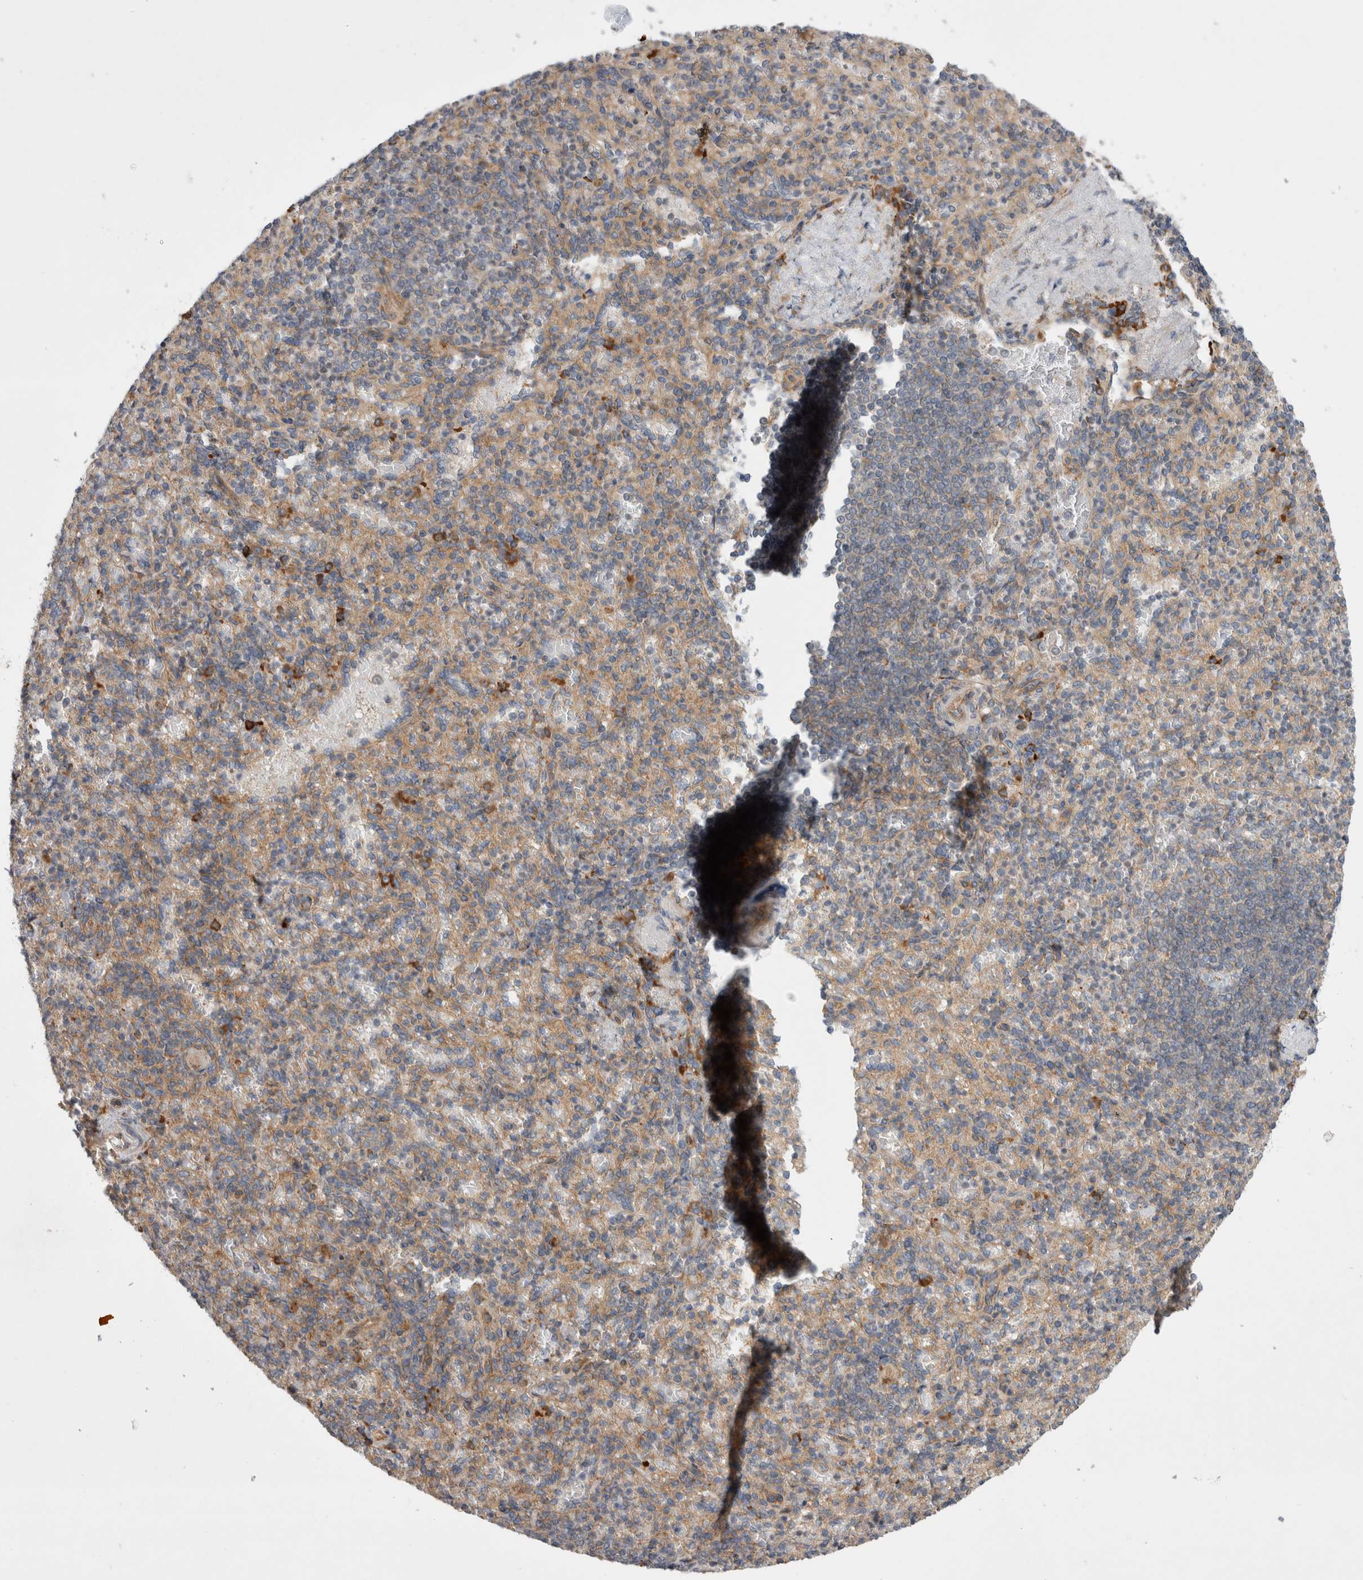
{"staining": {"intensity": "weak", "quantity": "25%-75%", "location": "cytoplasmic/membranous"}, "tissue": "spleen", "cell_type": "Cells in red pulp", "image_type": "normal", "snomed": [{"axis": "morphology", "description": "Normal tissue, NOS"}, {"axis": "topography", "description": "Spleen"}], "caption": "Normal spleen was stained to show a protein in brown. There is low levels of weak cytoplasmic/membranous expression in about 25%-75% of cells in red pulp.", "gene": "PDCD10", "patient": {"sex": "female", "age": 74}}